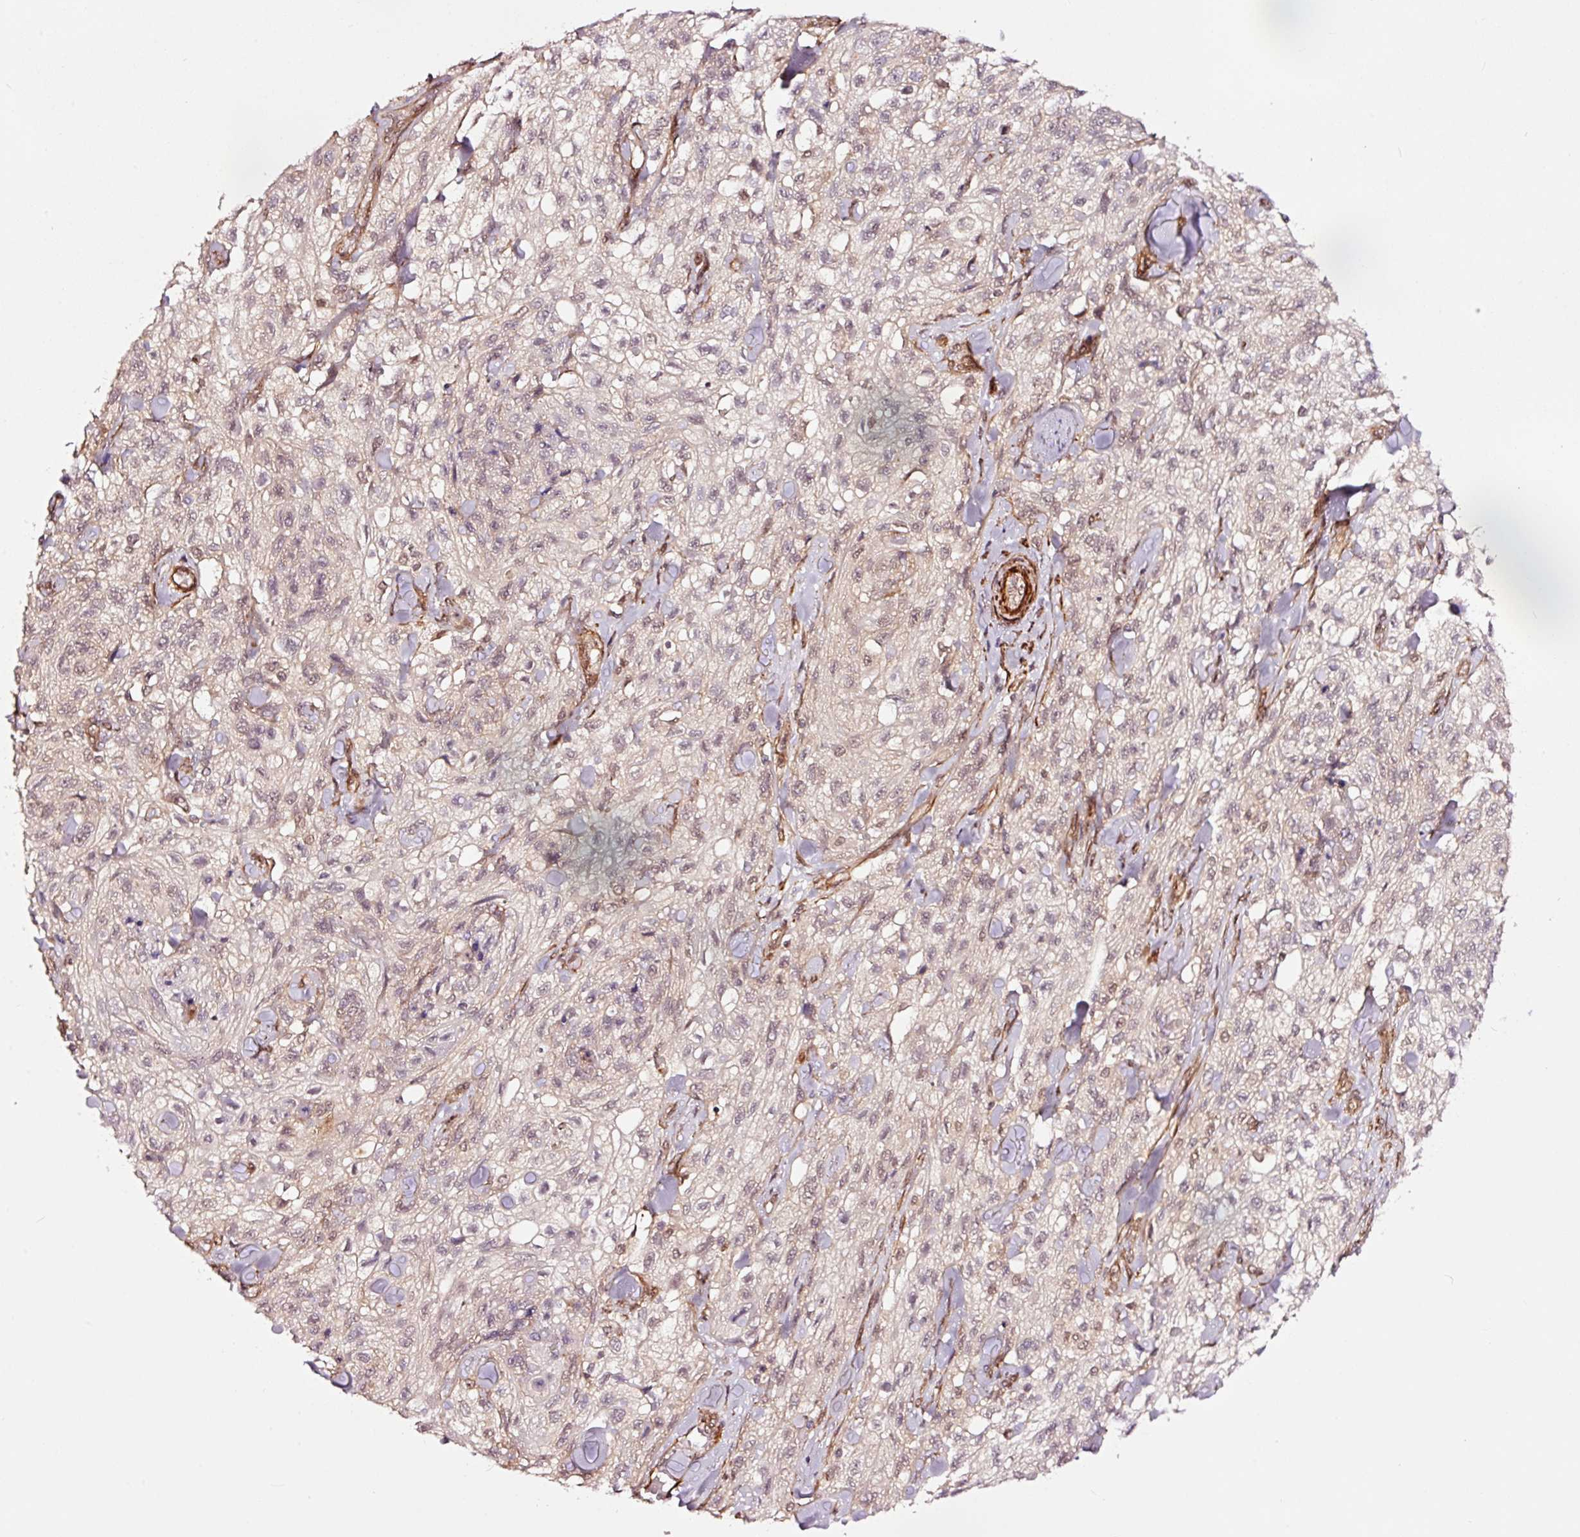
{"staining": {"intensity": "weak", "quantity": "<25%", "location": "nuclear"}, "tissue": "skin cancer", "cell_type": "Tumor cells", "image_type": "cancer", "snomed": [{"axis": "morphology", "description": "Squamous cell carcinoma, NOS"}, {"axis": "topography", "description": "Skin"}, {"axis": "topography", "description": "Vulva"}], "caption": "DAB (3,3'-diaminobenzidine) immunohistochemical staining of human skin squamous cell carcinoma demonstrates no significant positivity in tumor cells.", "gene": "TPM1", "patient": {"sex": "female", "age": 86}}